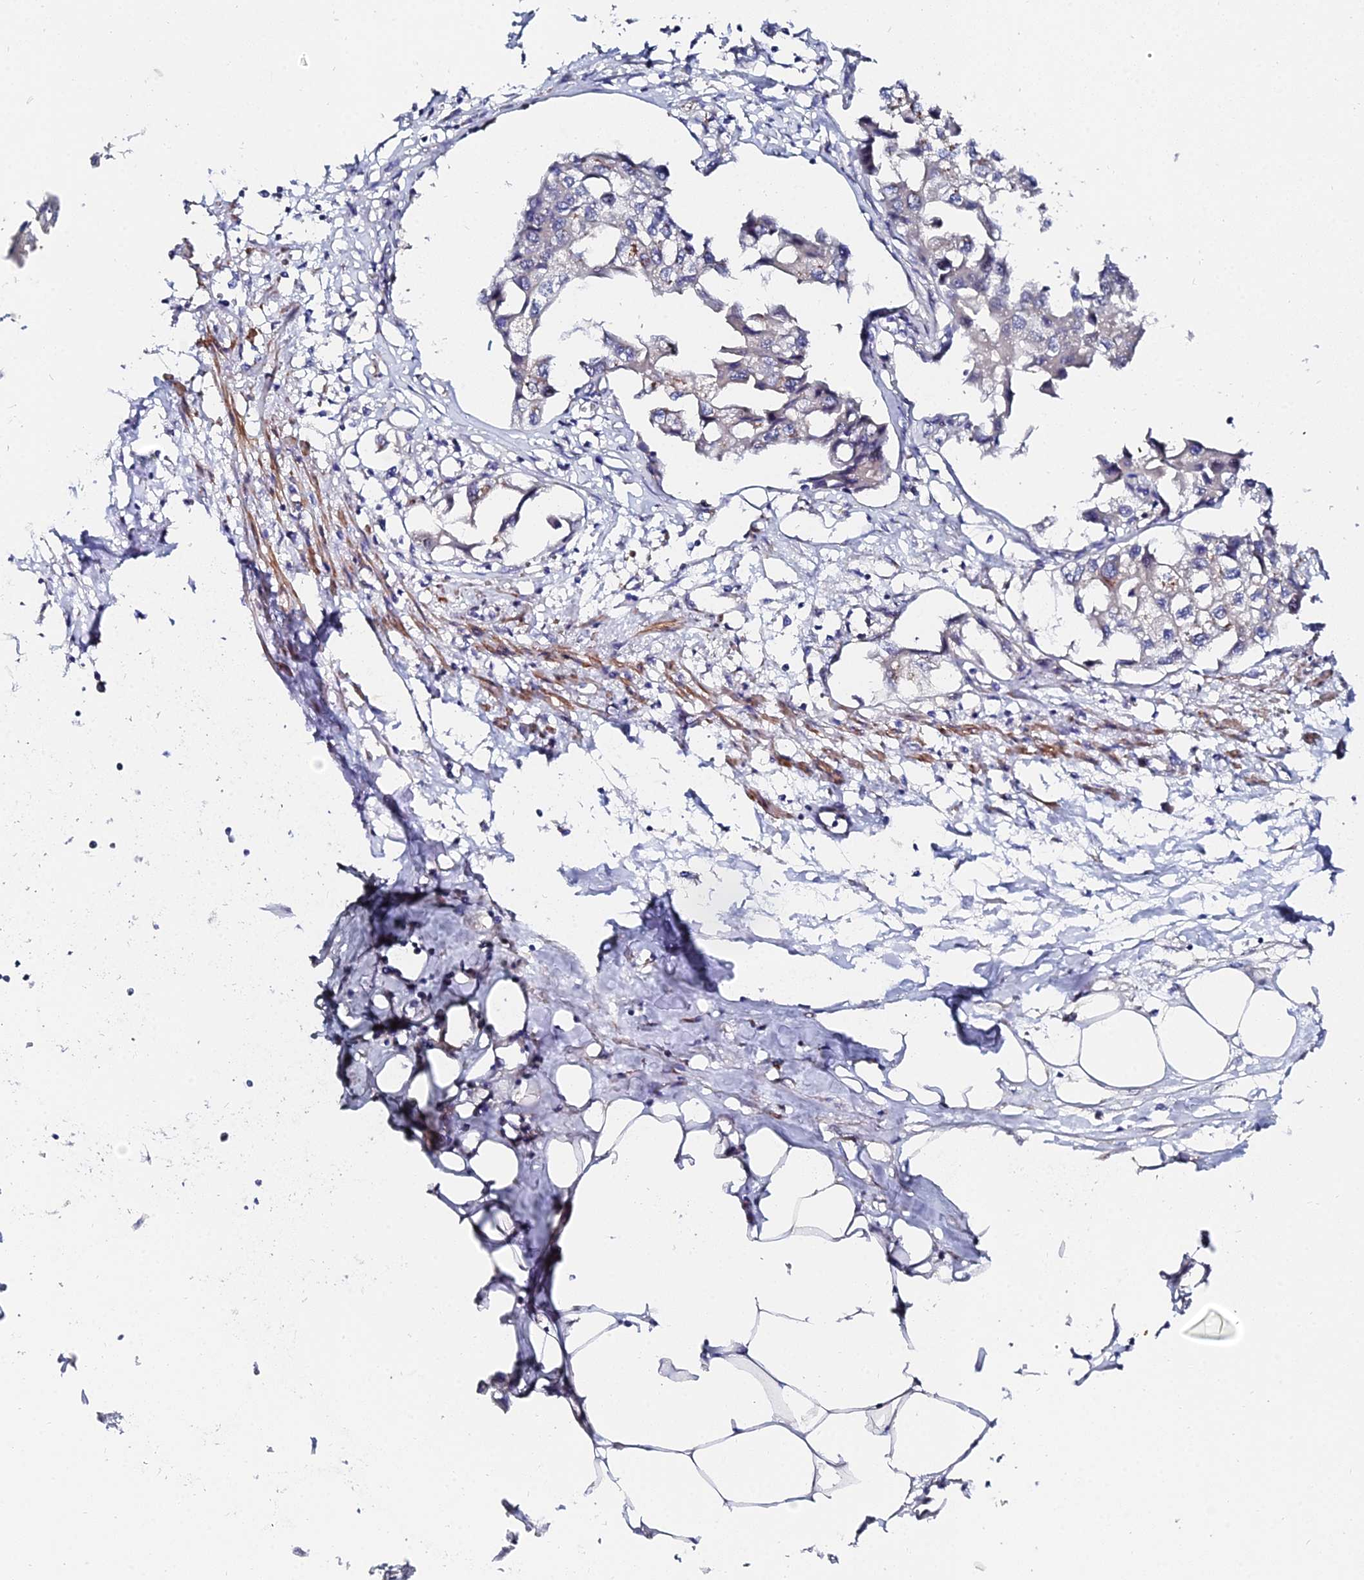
{"staining": {"intensity": "negative", "quantity": "none", "location": "none"}, "tissue": "urothelial cancer", "cell_type": "Tumor cells", "image_type": "cancer", "snomed": [{"axis": "morphology", "description": "Urothelial carcinoma, High grade"}, {"axis": "topography", "description": "Urinary bladder"}], "caption": "Tumor cells are negative for brown protein staining in urothelial carcinoma (high-grade).", "gene": "BORCS8", "patient": {"sex": "male", "age": 64}}